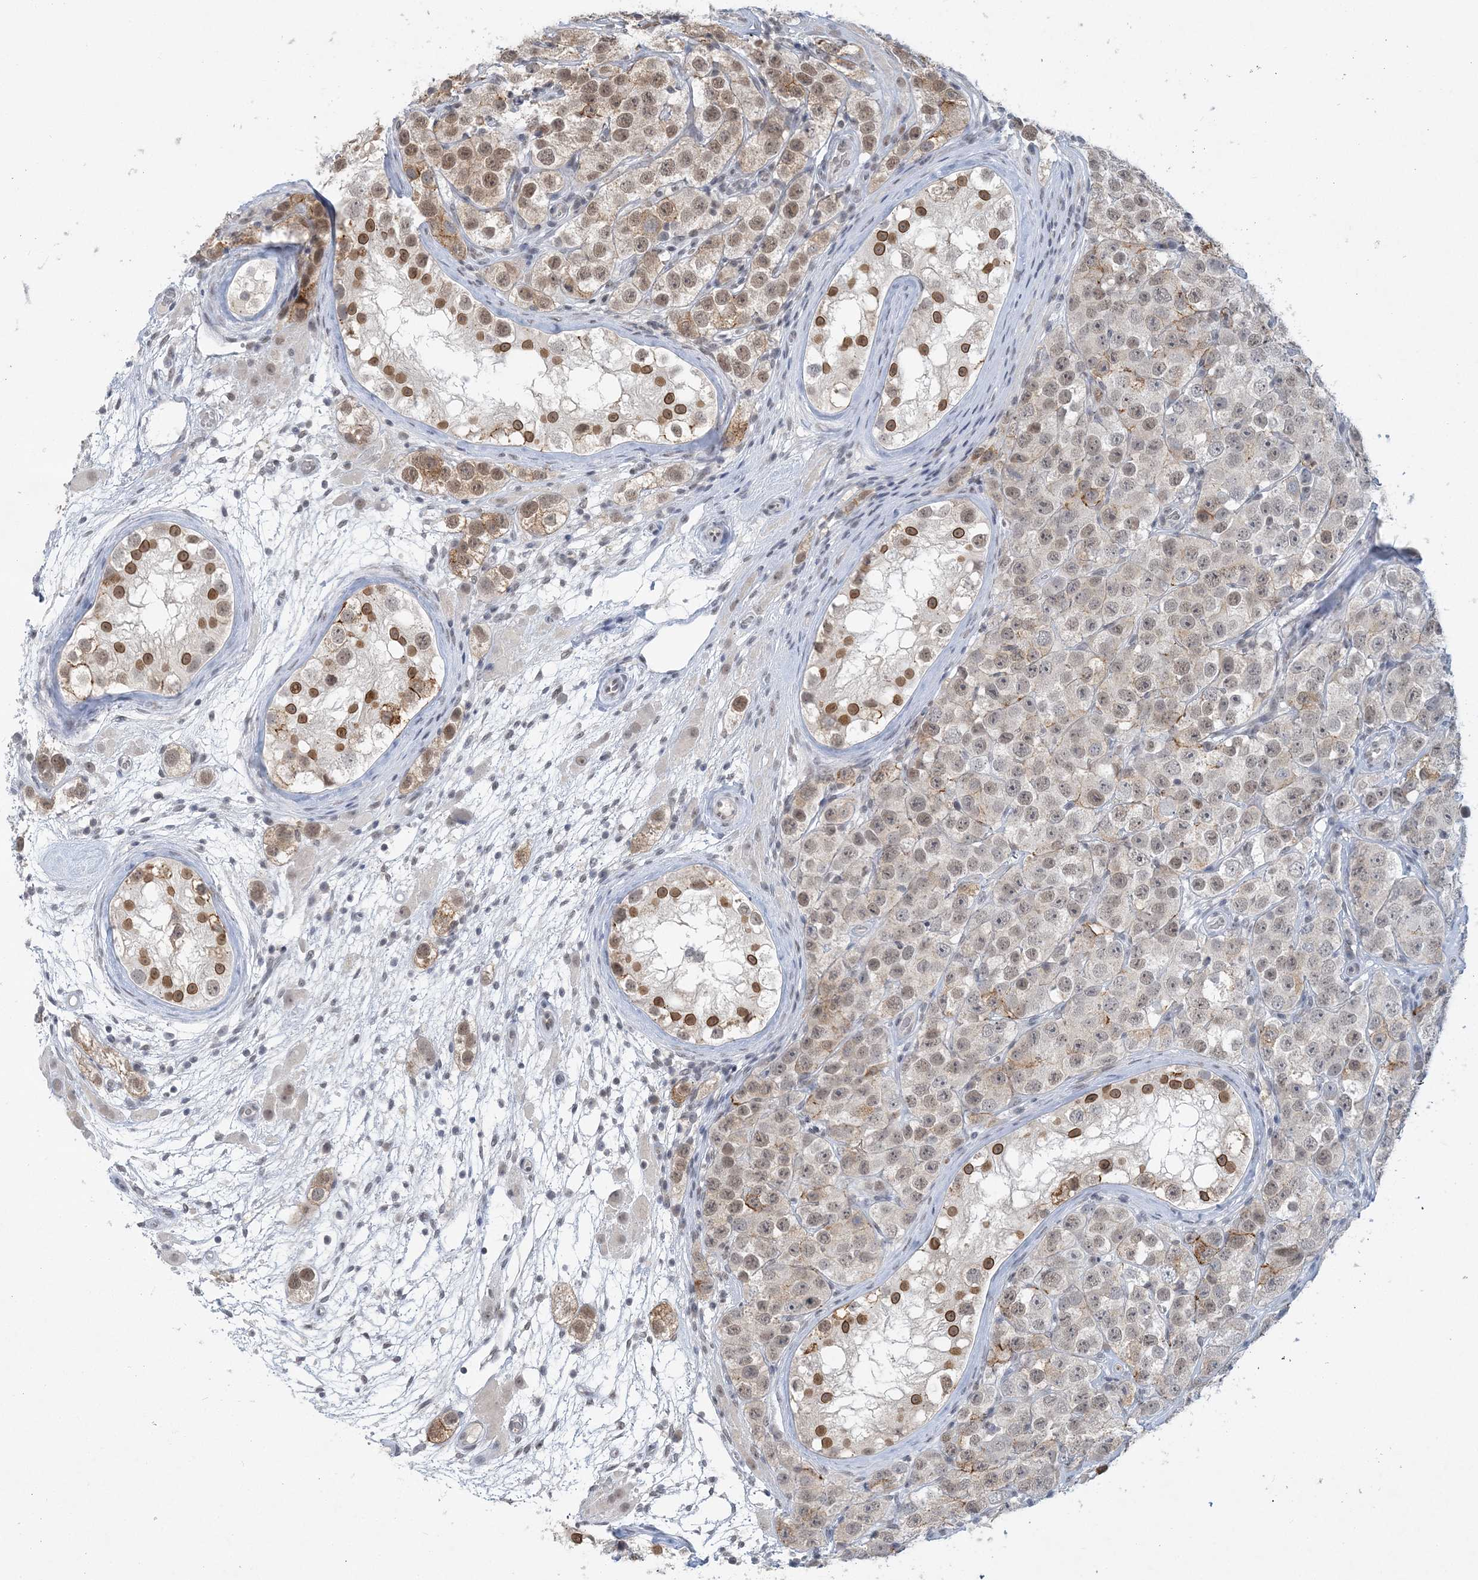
{"staining": {"intensity": "moderate", "quantity": "<25%", "location": "cytoplasmic/membranous,nuclear"}, "tissue": "testis cancer", "cell_type": "Tumor cells", "image_type": "cancer", "snomed": [{"axis": "morphology", "description": "Seminoma, NOS"}, {"axis": "topography", "description": "Testis"}], "caption": "Immunohistochemistry (IHC) (DAB) staining of human testis cancer demonstrates moderate cytoplasmic/membranous and nuclear protein staining in approximately <25% of tumor cells. The protein of interest is shown in brown color, while the nuclei are stained blue.", "gene": "KMT2D", "patient": {"sex": "male", "age": 28}}